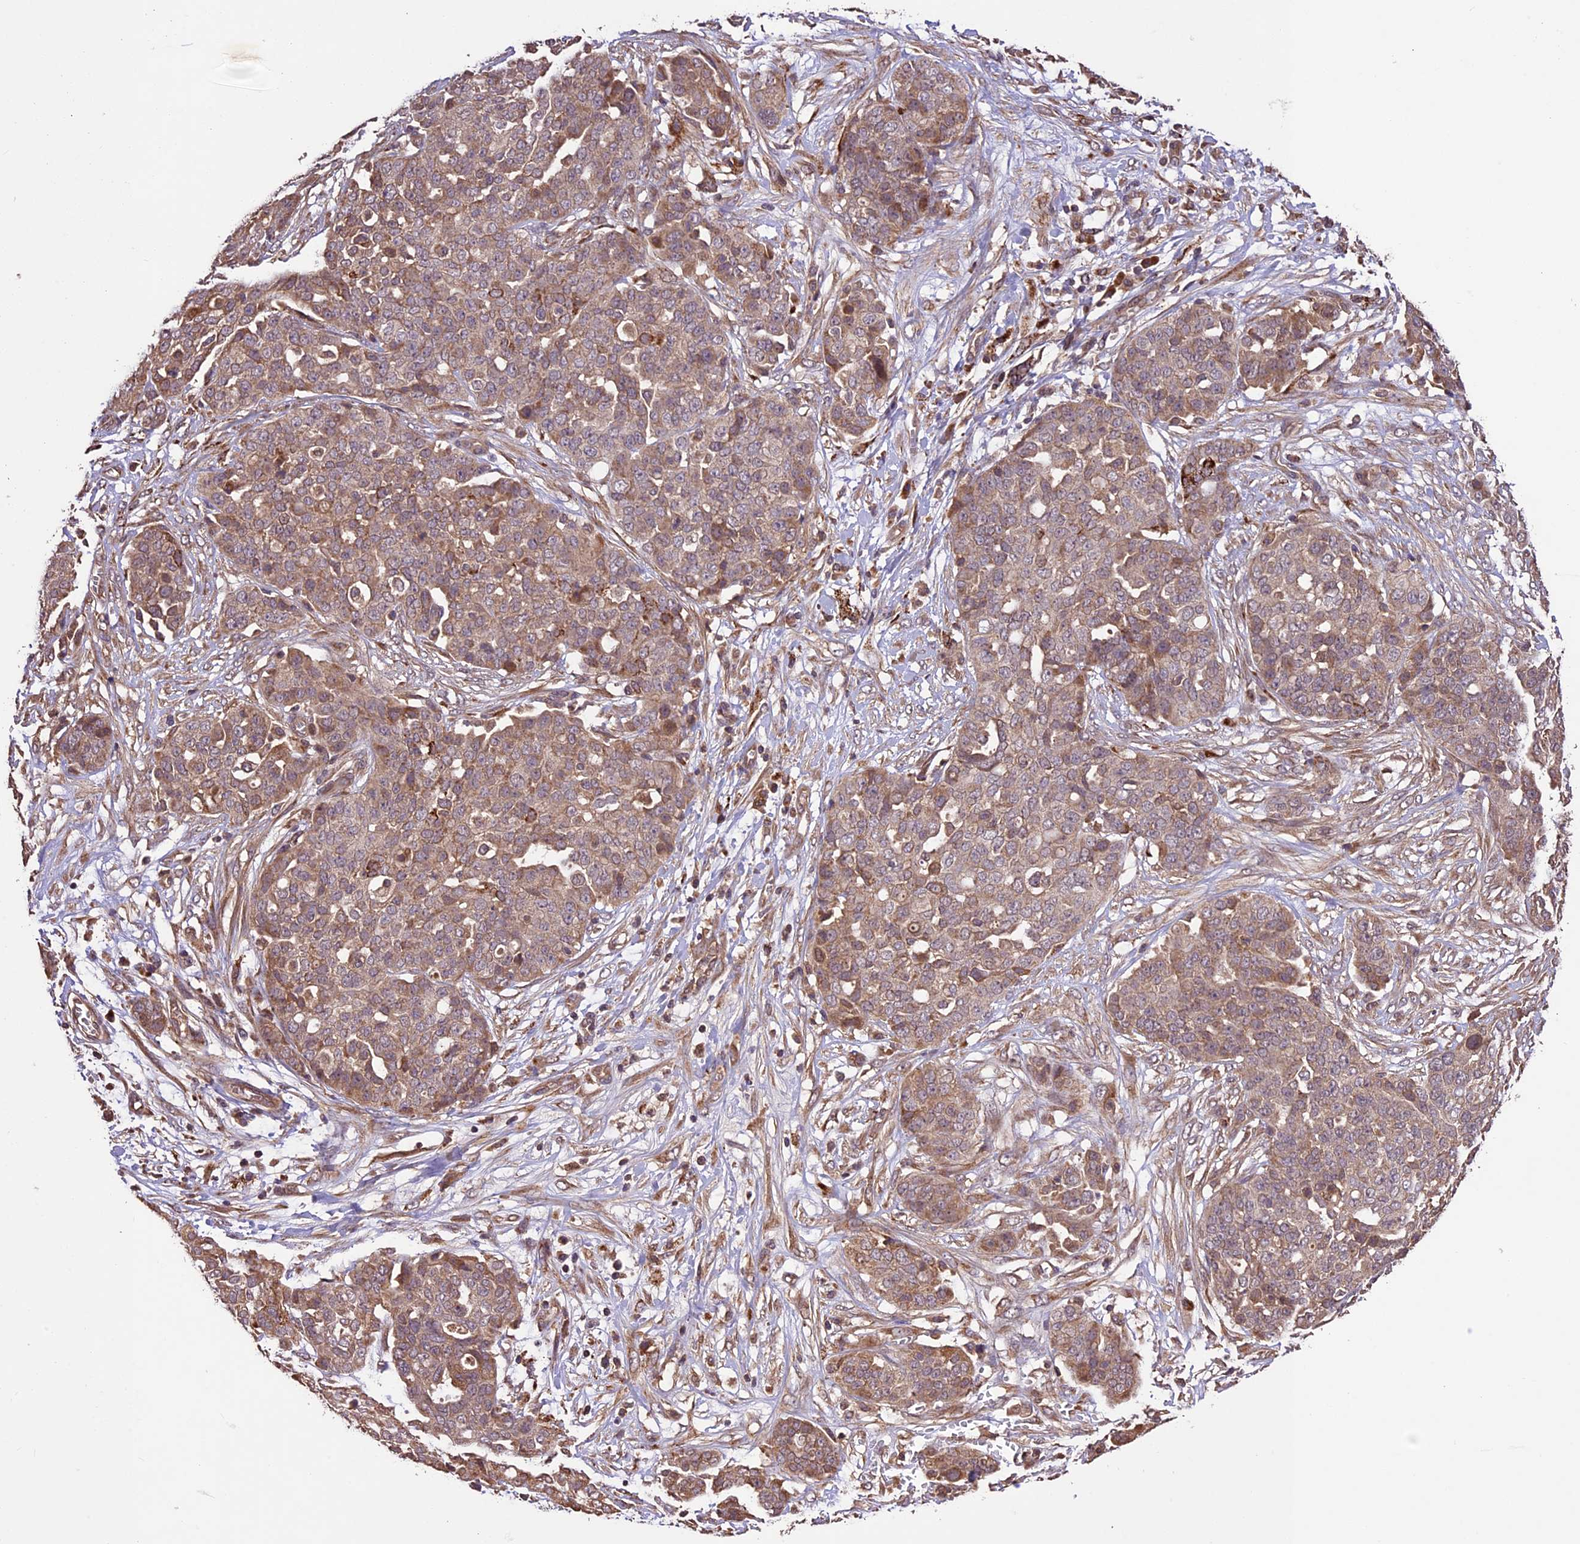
{"staining": {"intensity": "moderate", "quantity": ">75%", "location": "cytoplasmic/membranous"}, "tissue": "ovarian cancer", "cell_type": "Tumor cells", "image_type": "cancer", "snomed": [{"axis": "morphology", "description": "Cystadenocarcinoma, serous, NOS"}, {"axis": "topography", "description": "Soft tissue"}, {"axis": "topography", "description": "Ovary"}], "caption": "Immunohistochemistry micrograph of ovarian cancer (serous cystadenocarcinoma) stained for a protein (brown), which reveals medium levels of moderate cytoplasmic/membranous staining in about >75% of tumor cells.", "gene": "CRLF1", "patient": {"sex": "female", "age": 57}}